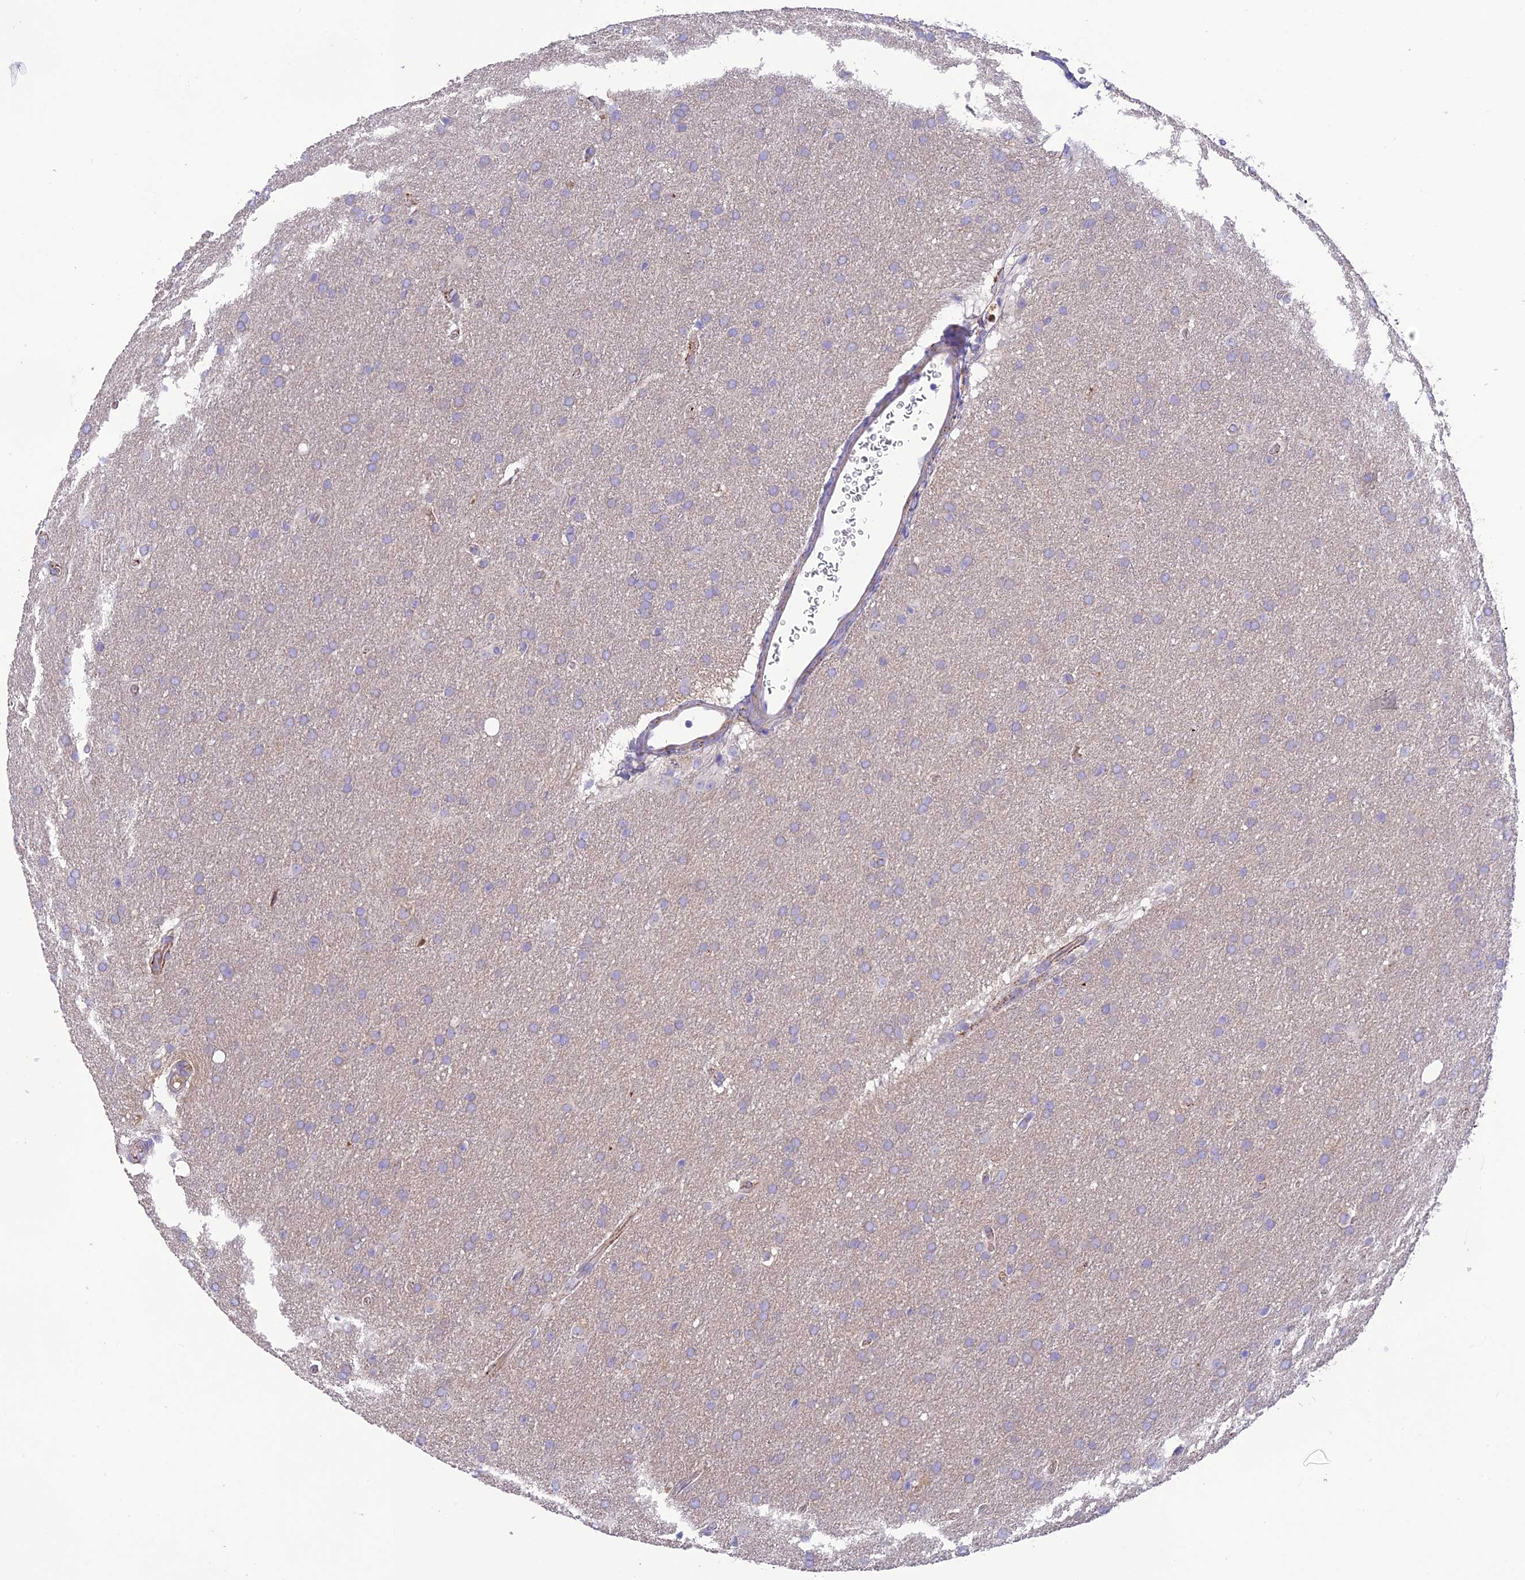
{"staining": {"intensity": "moderate", "quantity": "<25%", "location": "cytoplasmic/membranous"}, "tissue": "glioma", "cell_type": "Tumor cells", "image_type": "cancer", "snomed": [{"axis": "morphology", "description": "Glioma, malignant, Low grade"}, {"axis": "topography", "description": "Brain"}], "caption": "Malignant low-grade glioma stained for a protein demonstrates moderate cytoplasmic/membranous positivity in tumor cells.", "gene": "HSD17B2", "patient": {"sex": "female", "age": 32}}